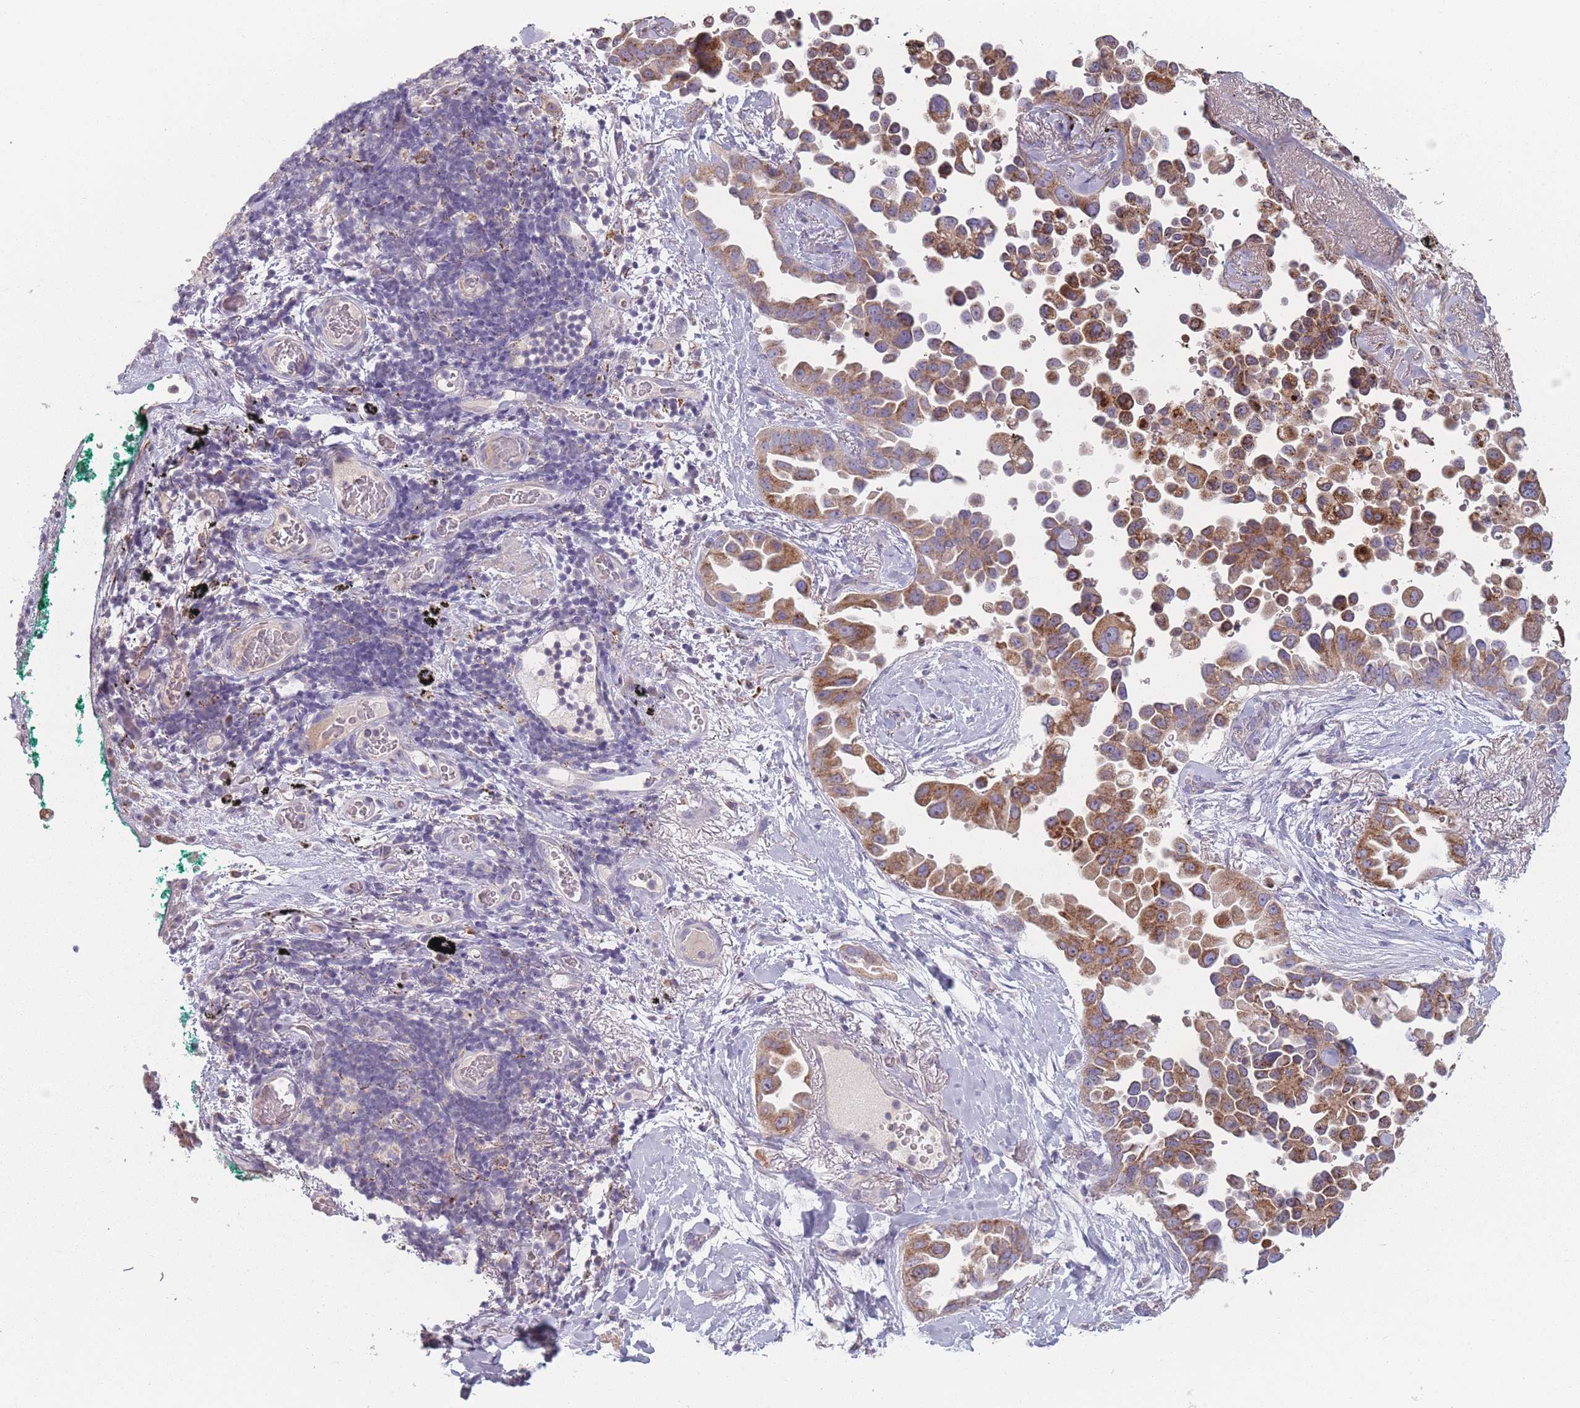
{"staining": {"intensity": "strong", "quantity": ">75%", "location": "cytoplasmic/membranous"}, "tissue": "lung cancer", "cell_type": "Tumor cells", "image_type": "cancer", "snomed": [{"axis": "morphology", "description": "Adenocarcinoma, NOS"}, {"axis": "topography", "description": "Lung"}], "caption": "Tumor cells exhibit high levels of strong cytoplasmic/membranous positivity in about >75% of cells in human adenocarcinoma (lung). (DAB (3,3'-diaminobenzidine) = brown stain, brightfield microscopy at high magnification).", "gene": "PEX11B", "patient": {"sex": "female", "age": 67}}